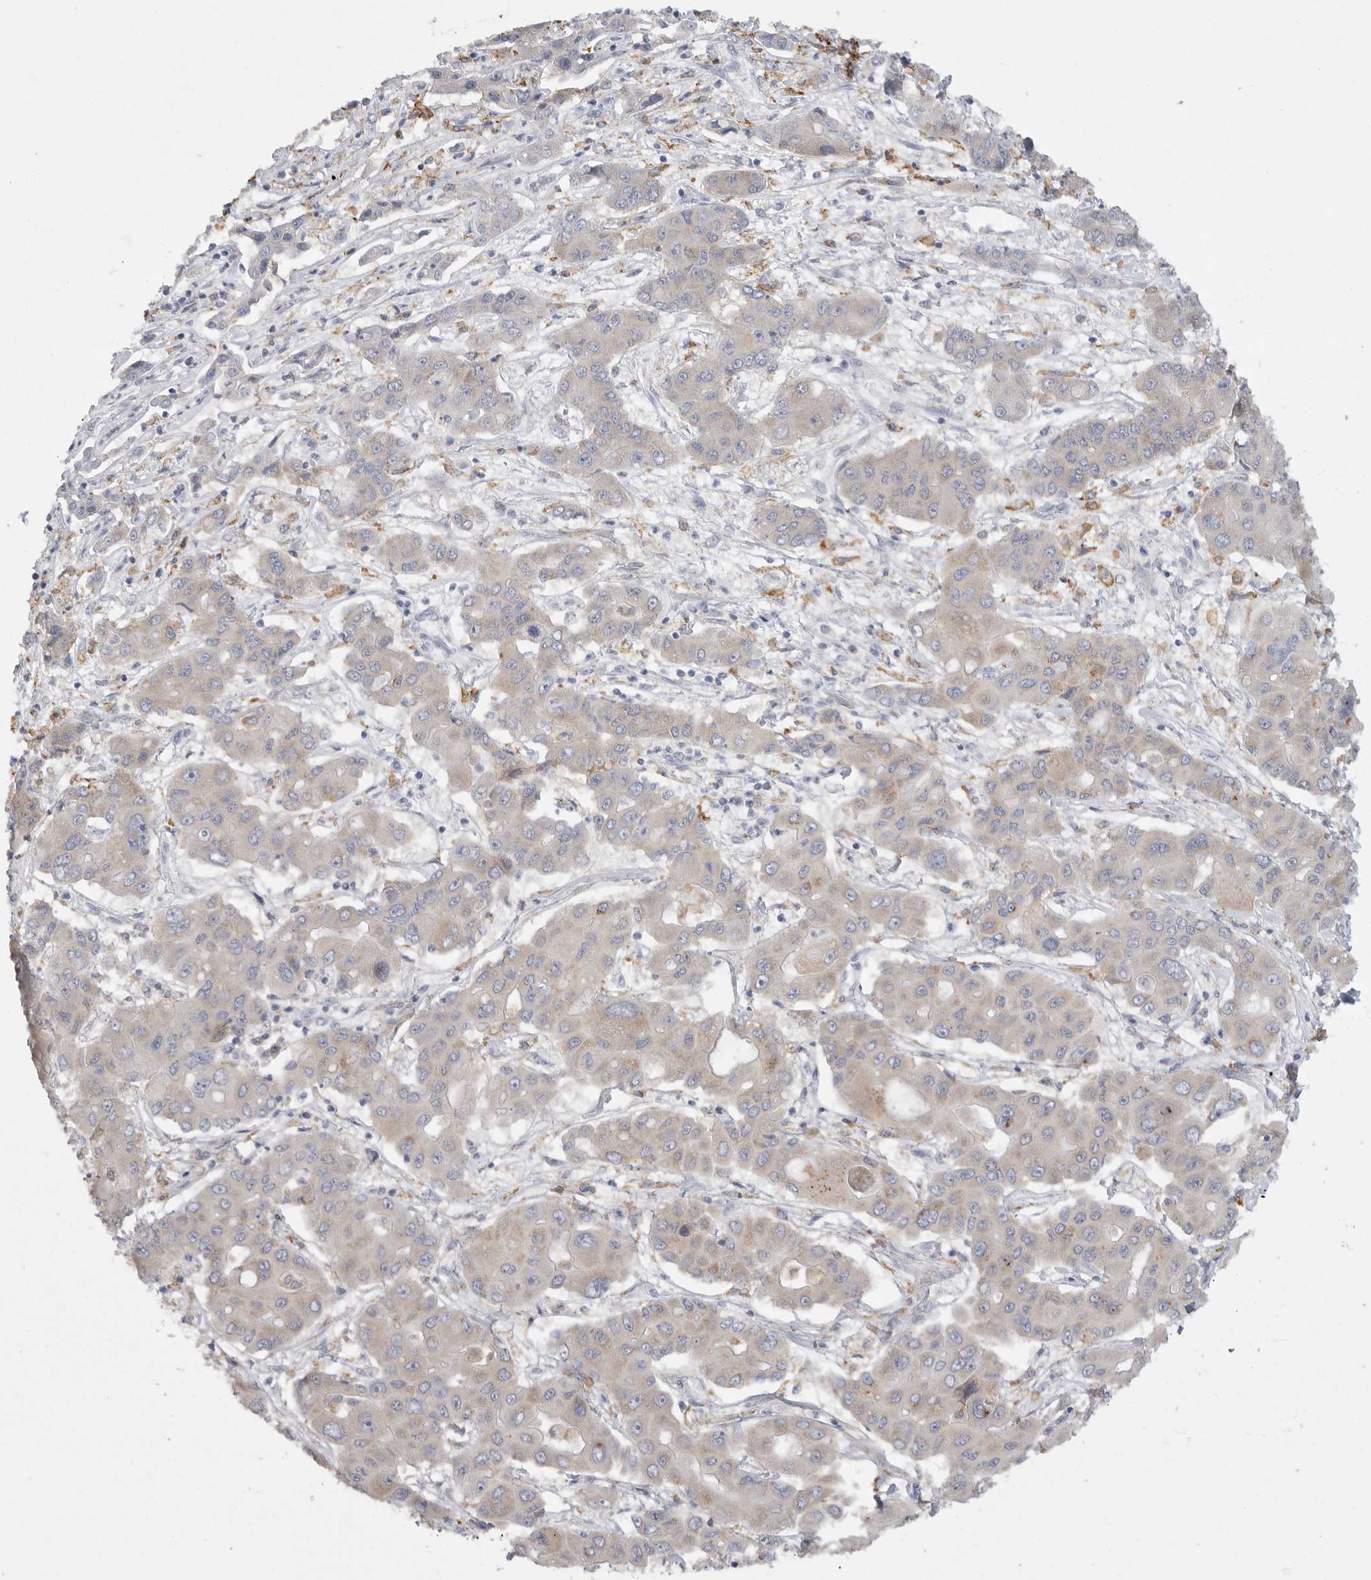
{"staining": {"intensity": "weak", "quantity": "<25%", "location": "cytoplasmic/membranous"}, "tissue": "liver cancer", "cell_type": "Tumor cells", "image_type": "cancer", "snomed": [{"axis": "morphology", "description": "Cholangiocarcinoma"}, {"axis": "topography", "description": "Liver"}], "caption": "Immunohistochemistry (IHC) histopathology image of neoplastic tissue: human liver cancer (cholangiocarcinoma) stained with DAB reveals no significant protein staining in tumor cells.", "gene": "EDEM3", "patient": {"sex": "male", "age": 67}}